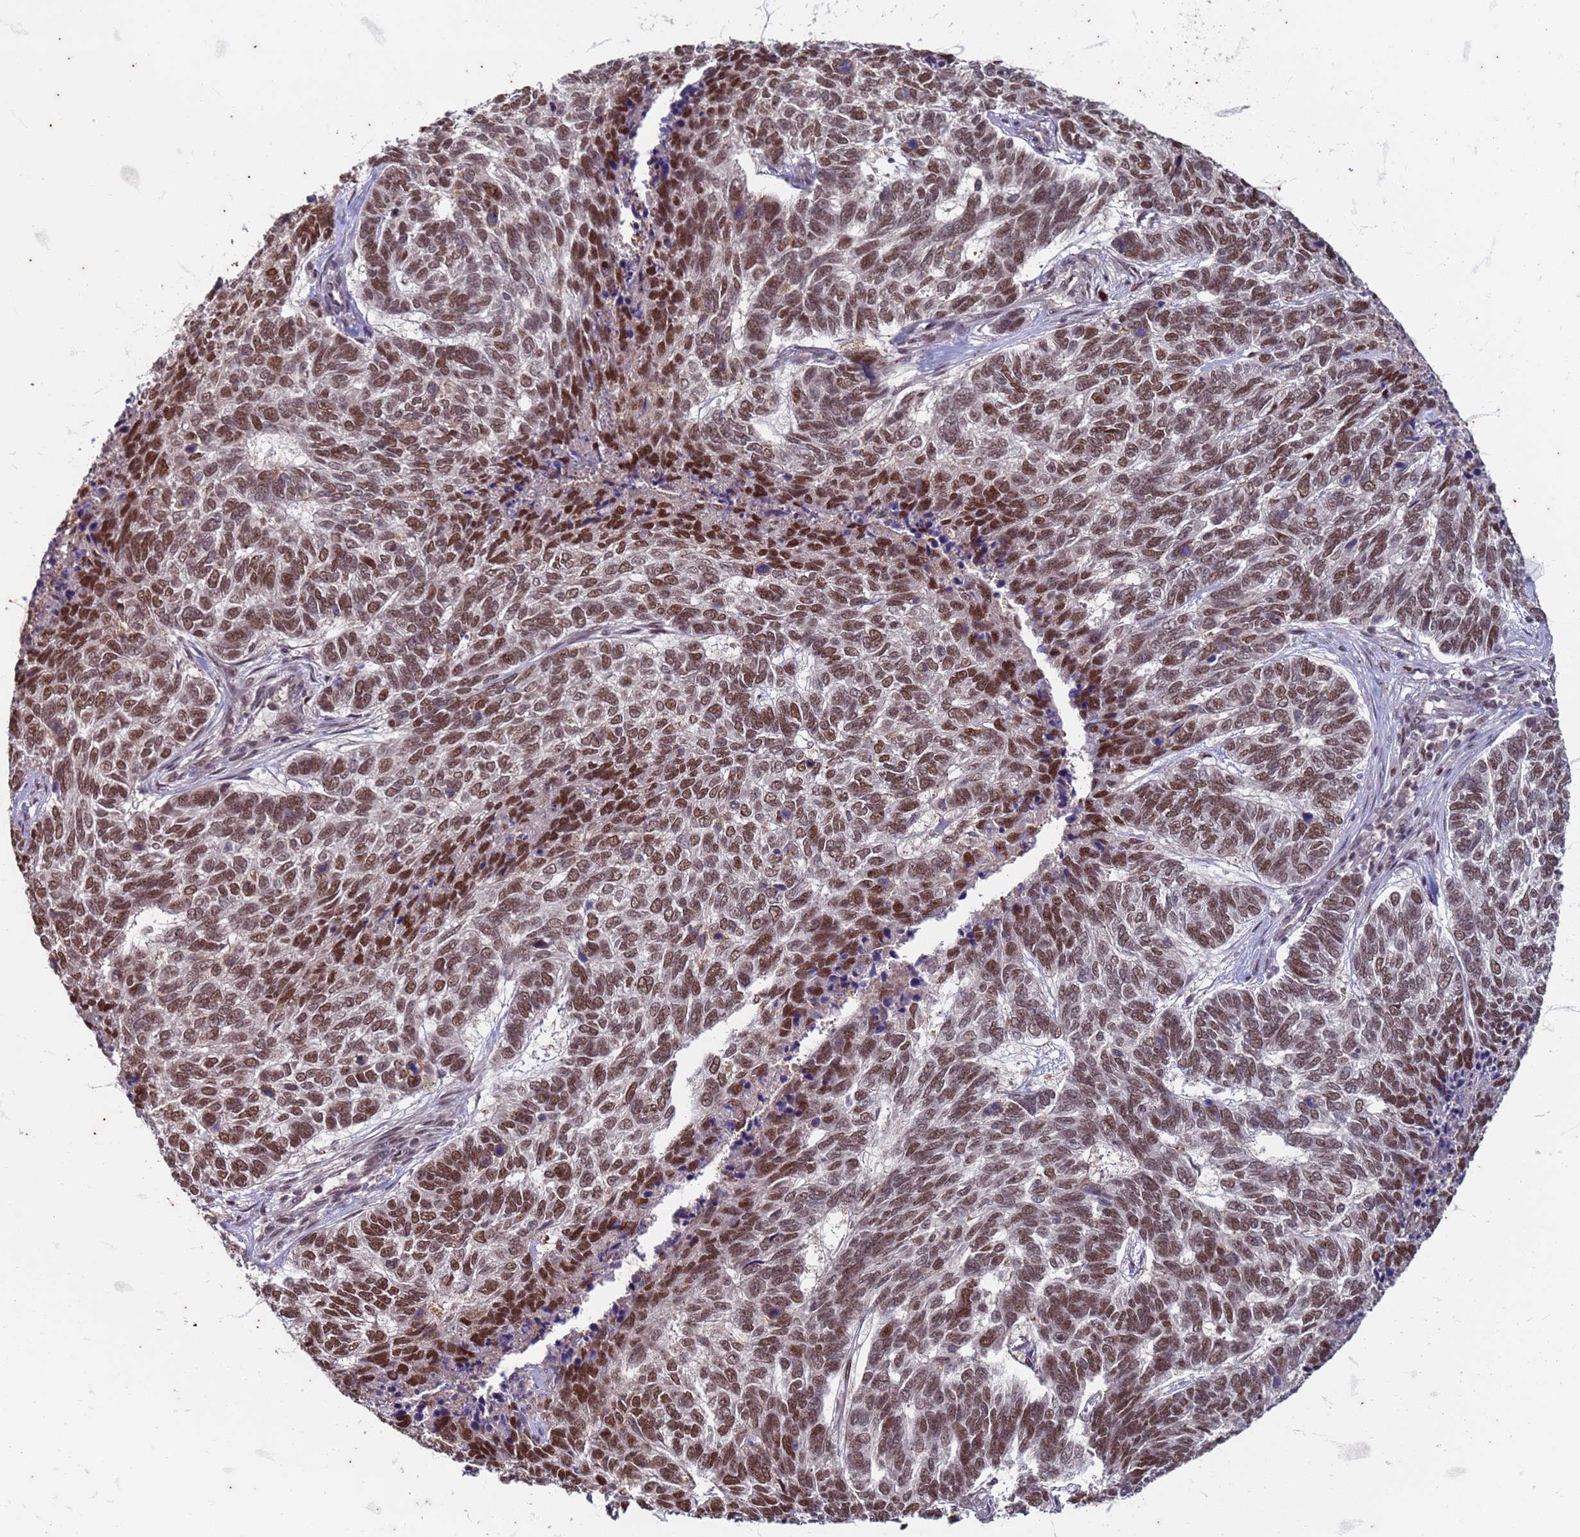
{"staining": {"intensity": "moderate", "quantity": ">75%", "location": "nuclear"}, "tissue": "skin cancer", "cell_type": "Tumor cells", "image_type": "cancer", "snomed": [{"axis": "morphology", "description": "Basal cell carcinoma"}, {"axis": "topography", "description": "Skin"}], "caption": "An IHC image of neoplastic tissue is shown. Protein staining in brown shows moderate nuclear positivity in skin cancer (basal cell carcinoma) within tumor cells. (IHC, brightfield microscopy, high magnification).", "gene": "TRMT6", "patient": {"sex": "female", "age": 65}}